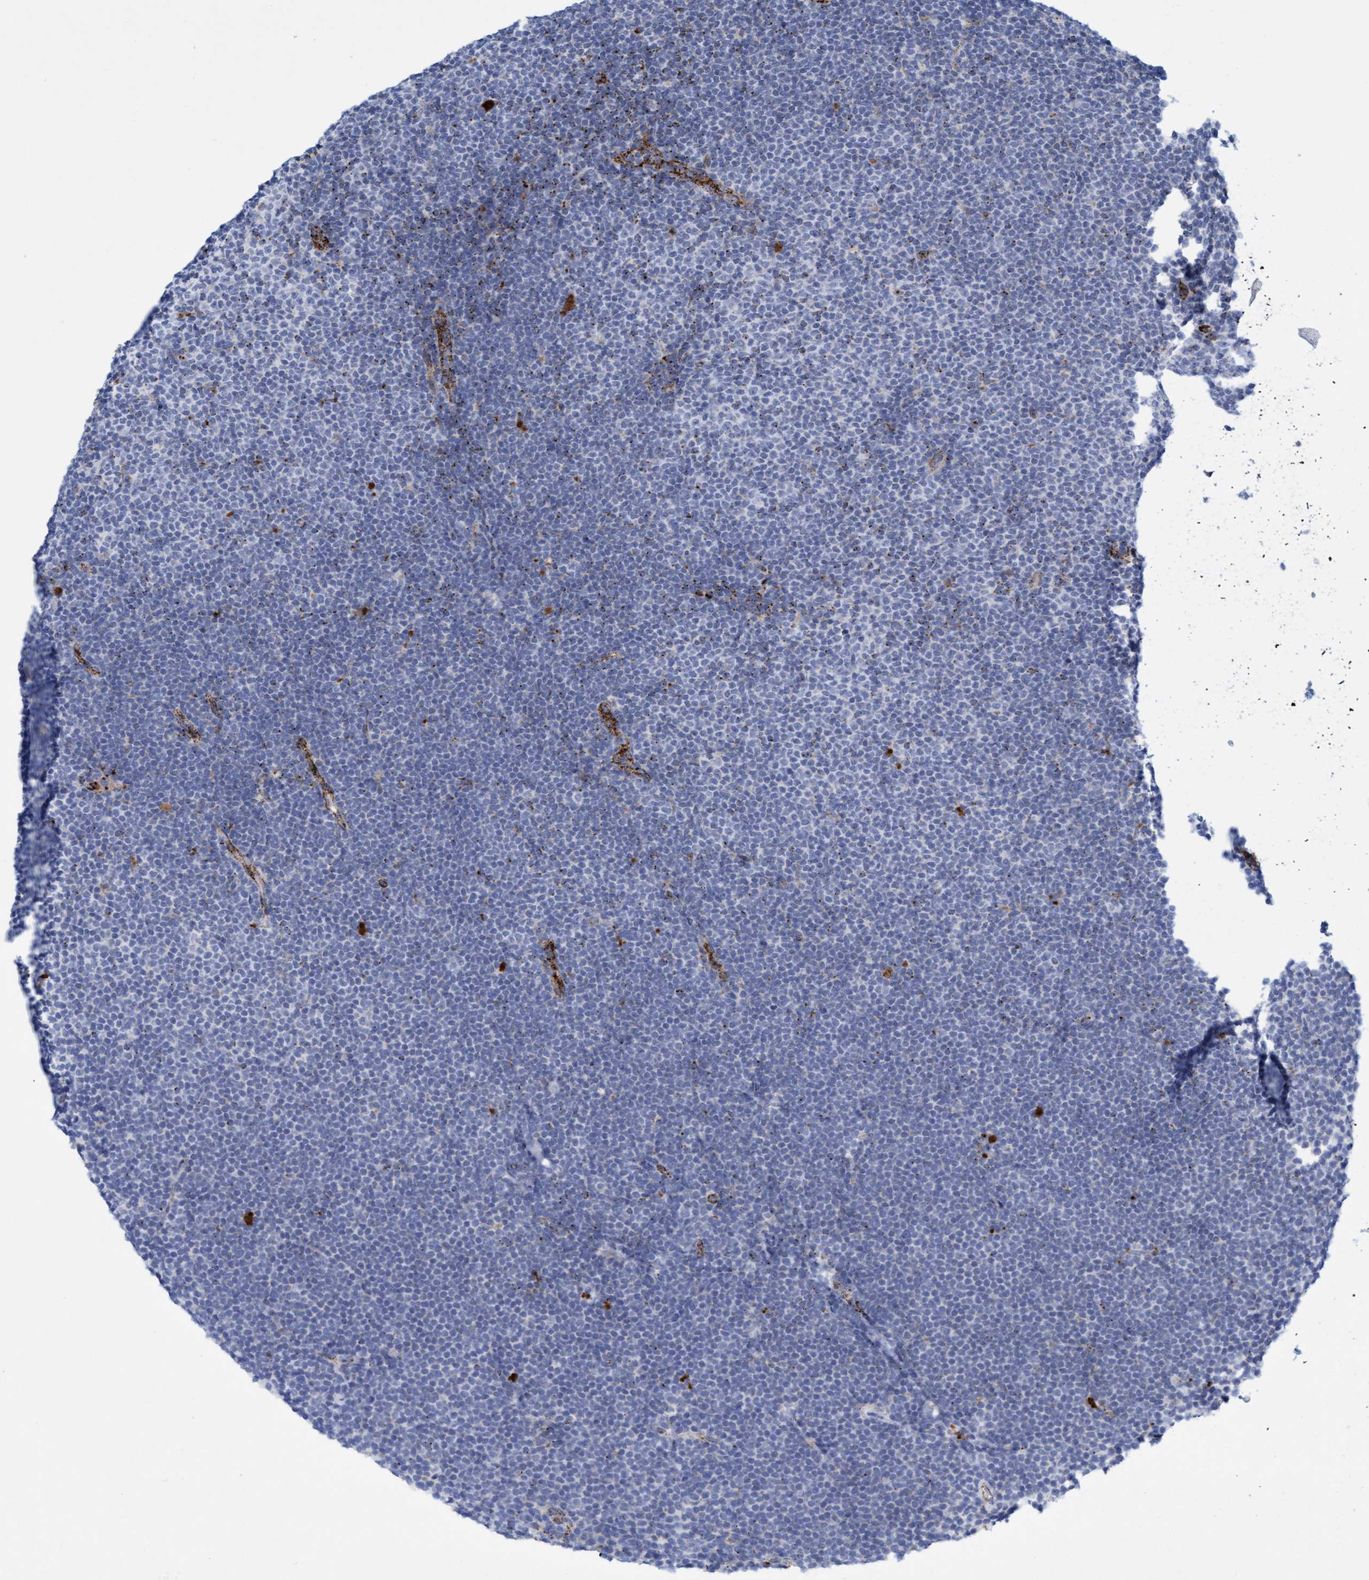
{"staining": {"intensity": "negative", "quantity": "none", "location": "none"}, "tissue": "lymphoma", "cell_type": "Tumor cells", "image_type": "cancer", "snomed": [{"axis": "morphology", "description": "Malignant lymphoma, non-Hodgkin's type, Low grade"}, {"axis": "topography", "description": "Lymph node"}], "caption": "This is an IHC photomicrograph of human malignant lymphoma, non-Hodgkin's type (low-grade). There is no staining in tumor cells.", "gene": "SGSH", "patient": {"sex": "female", "age": 53}}